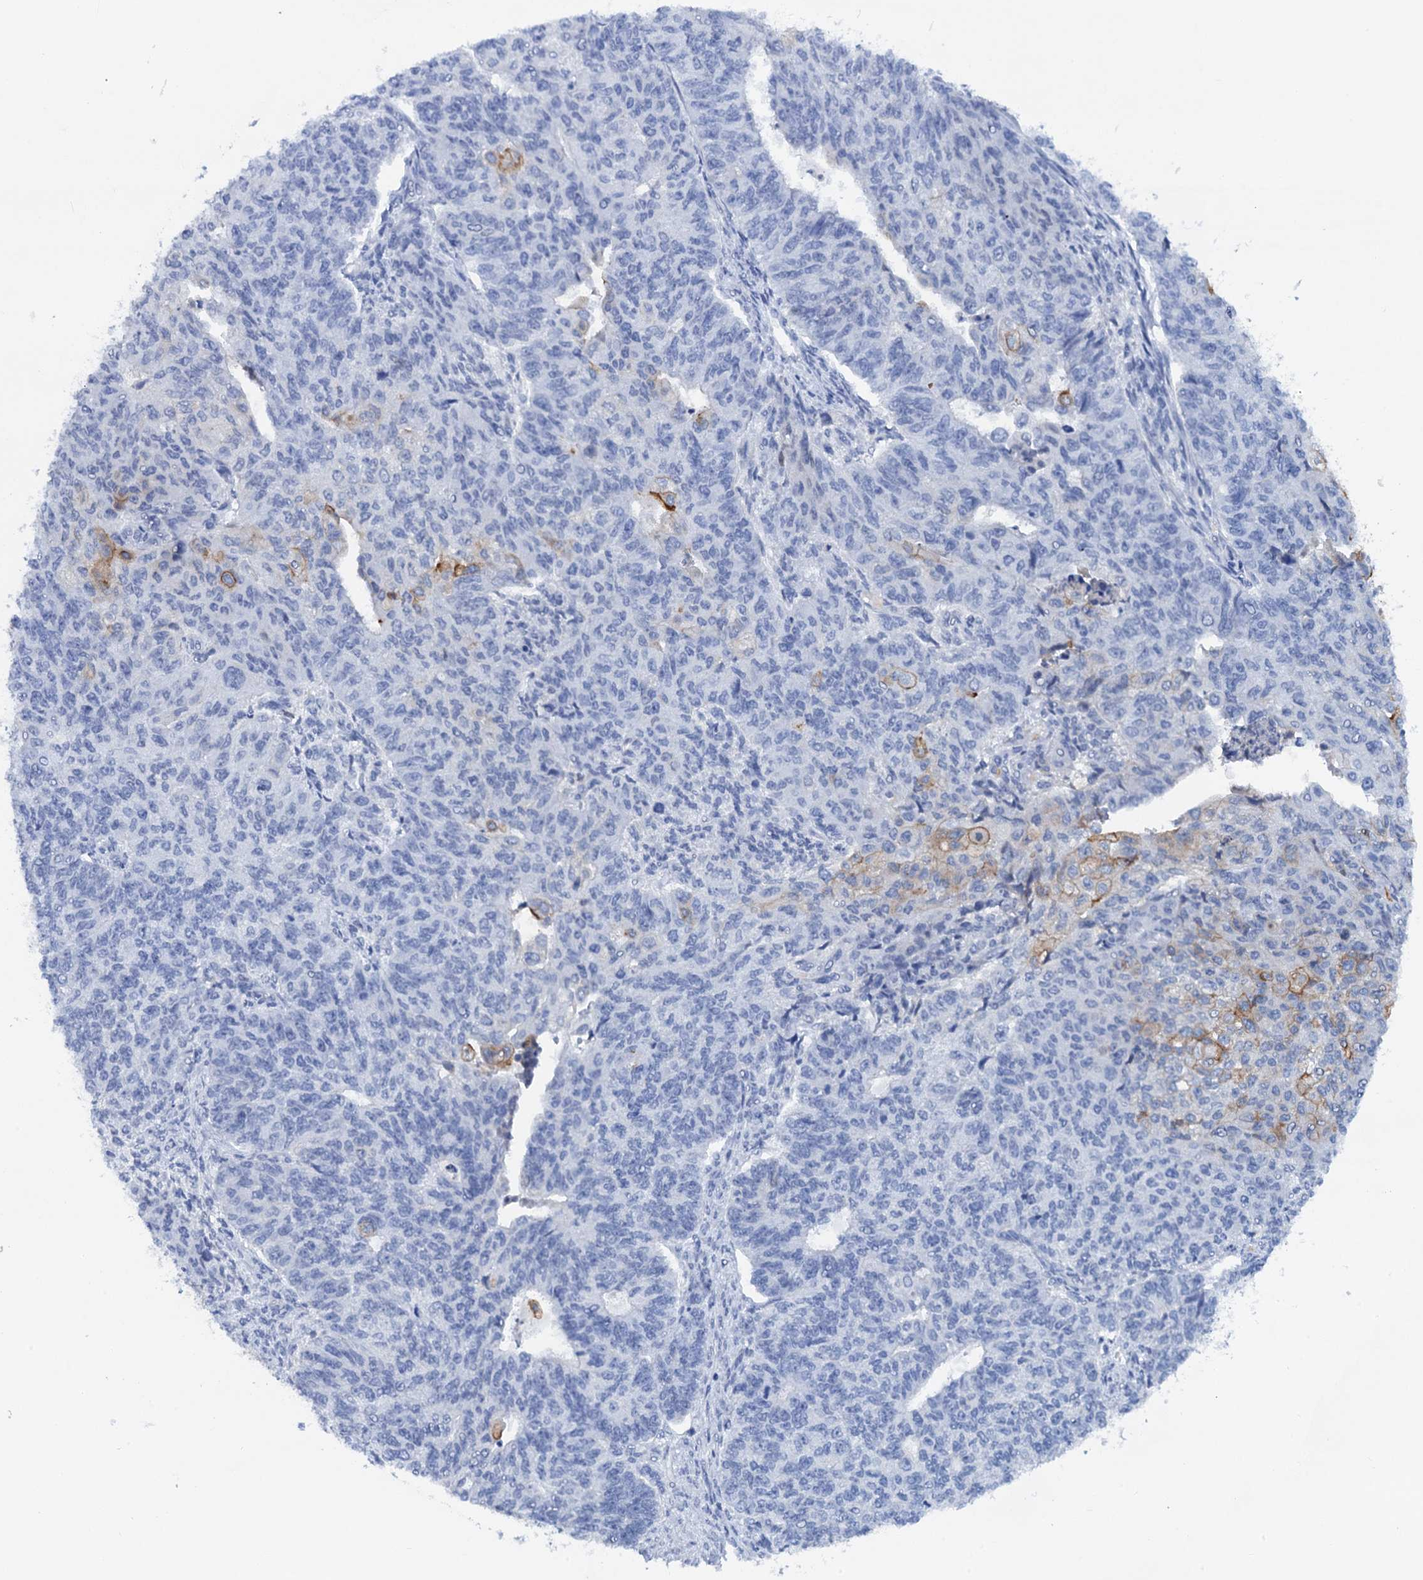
{"staining": {"intensity": "negative", "quantity": "none", "location": "none"}, "tissue": "endometrial cancer", "cell_type": "Tumor cells", "image_type": "cancer", "snomed": [{"axis": "morphology", "description": "Adenocarcinoma, NOS"}, {"axis": "topography", "description": "Endometrium"}], "caption": "This is a photomicrograph of IHC staining of endometrial adenocarcinoma, which shows no positivity in tumor cells. Brightfield microscopy of IHC stained with DAB (3,3'-diaminobenzidine) (brown) and hematoxylin (blue), captured at high magnification.", "gene": "LYPD3", "patient": {"sex": "female", "age": 32}}